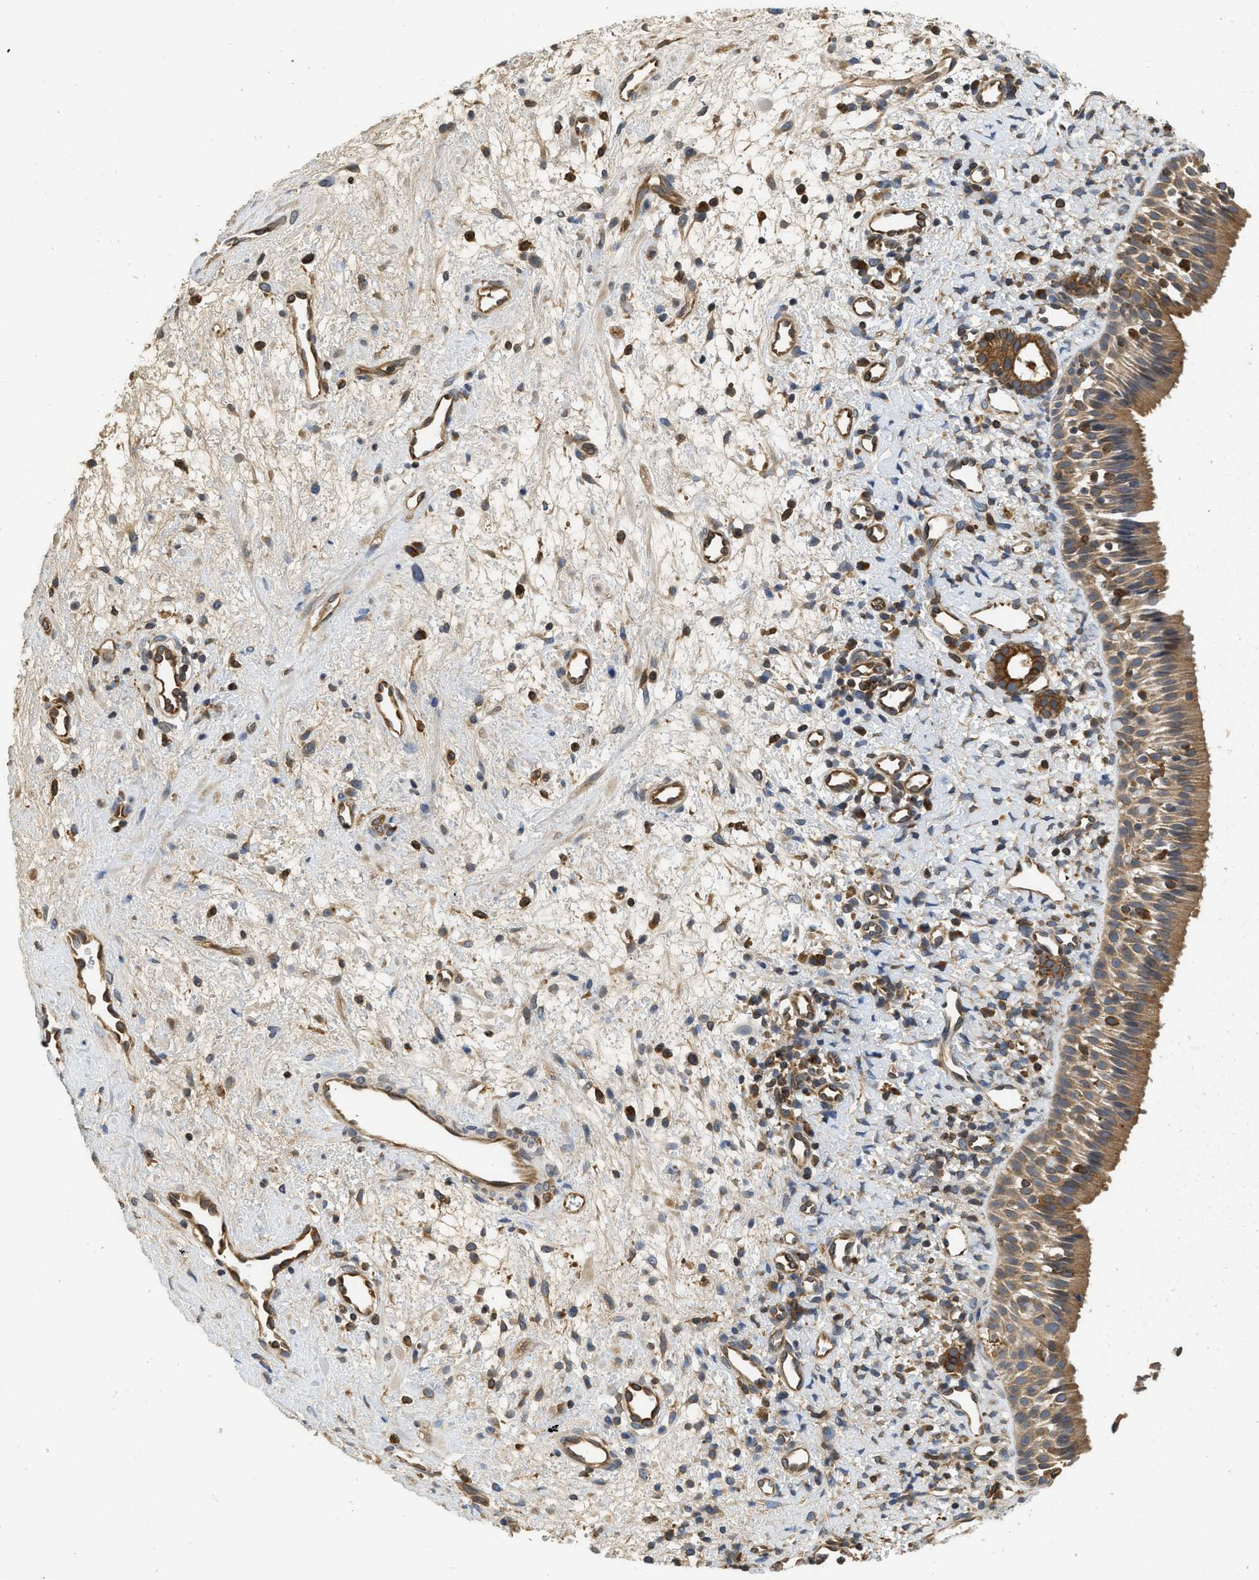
{"staining": {"intensity": "moderate", "quantity": ">75%", "location": "cytoplasmic/membranous"}, "tissue": "nasopharynx", "cell_type": "Respiratory epithelial cells", "image_type": "normal", "snomed": [{"axis": "morphology", "description": "Normal tissue, NOS"}, {"axis": "morphology", "description": "Inflammation, NOS"}, {"axis": "topography", "description": "Nasopharynx"}], "caption": "Protein expression analysis of unremarkable nasopharynx reveals moderate cytoplasmic/membranous staining in about >75% of respiratory epithelial cells. (IHC, brightfield microscopy, high magnification).", "gene": "BCAP31", "patient": {"sex": "female", "age": 55}}